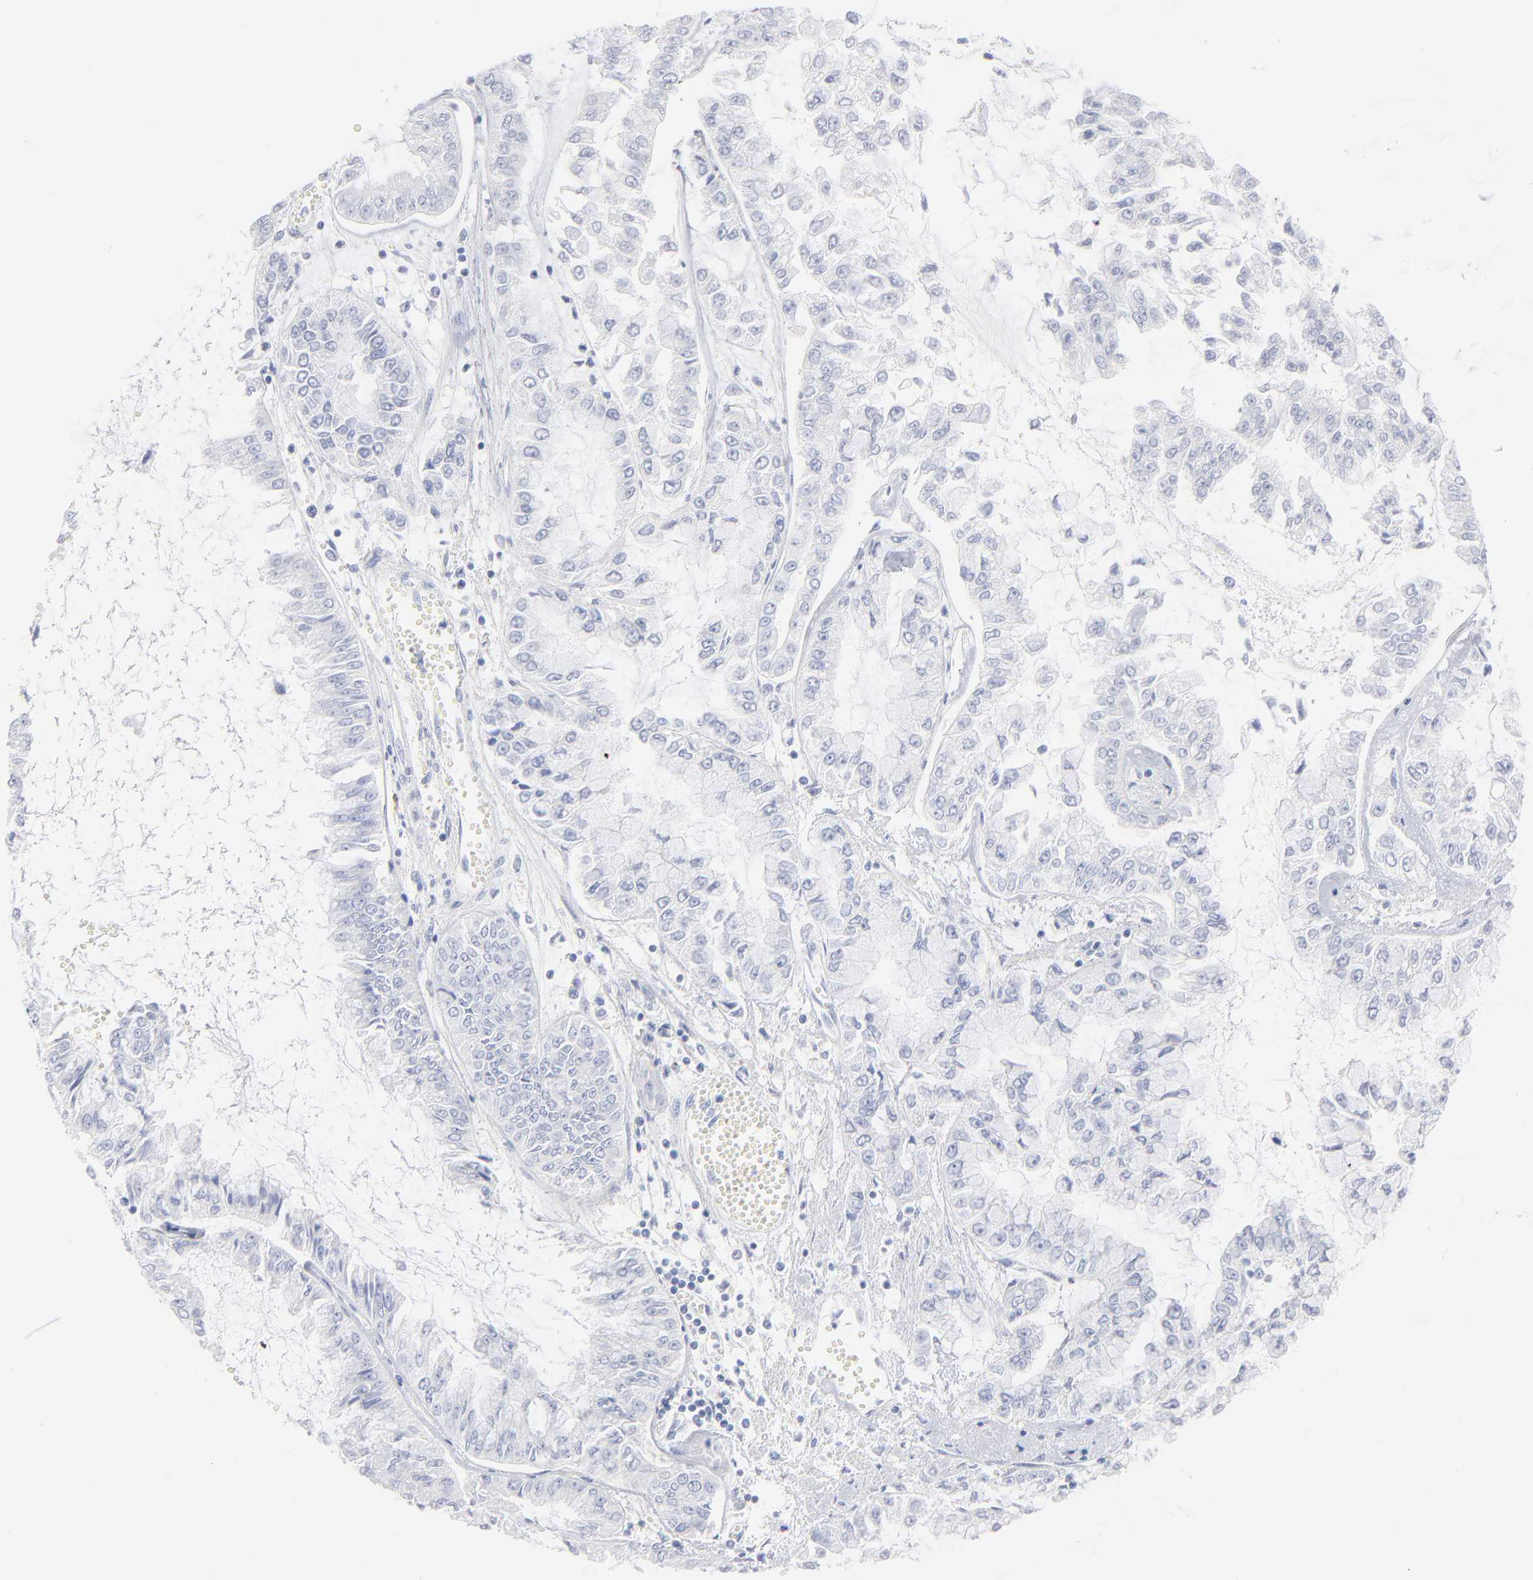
{"staining": {"intensity": "negative", "quantity": "none", "location": "none"}, "tissue": "liver cancer", "cell_type": "Tumor cells", "image_type": "cancer", "snomed": [{"axis": "morphology", "description": "Cholangiocarcinoma"}, {"axis": "topography", "description": "Liver"}], "caption": "Immunohistochemistry (IHC) of cholangiocarcinoma (liver) demonstrates no expression in tumor cells.", "gene": "IFIT2", "patient": {"sex": "female", "age": 79}}